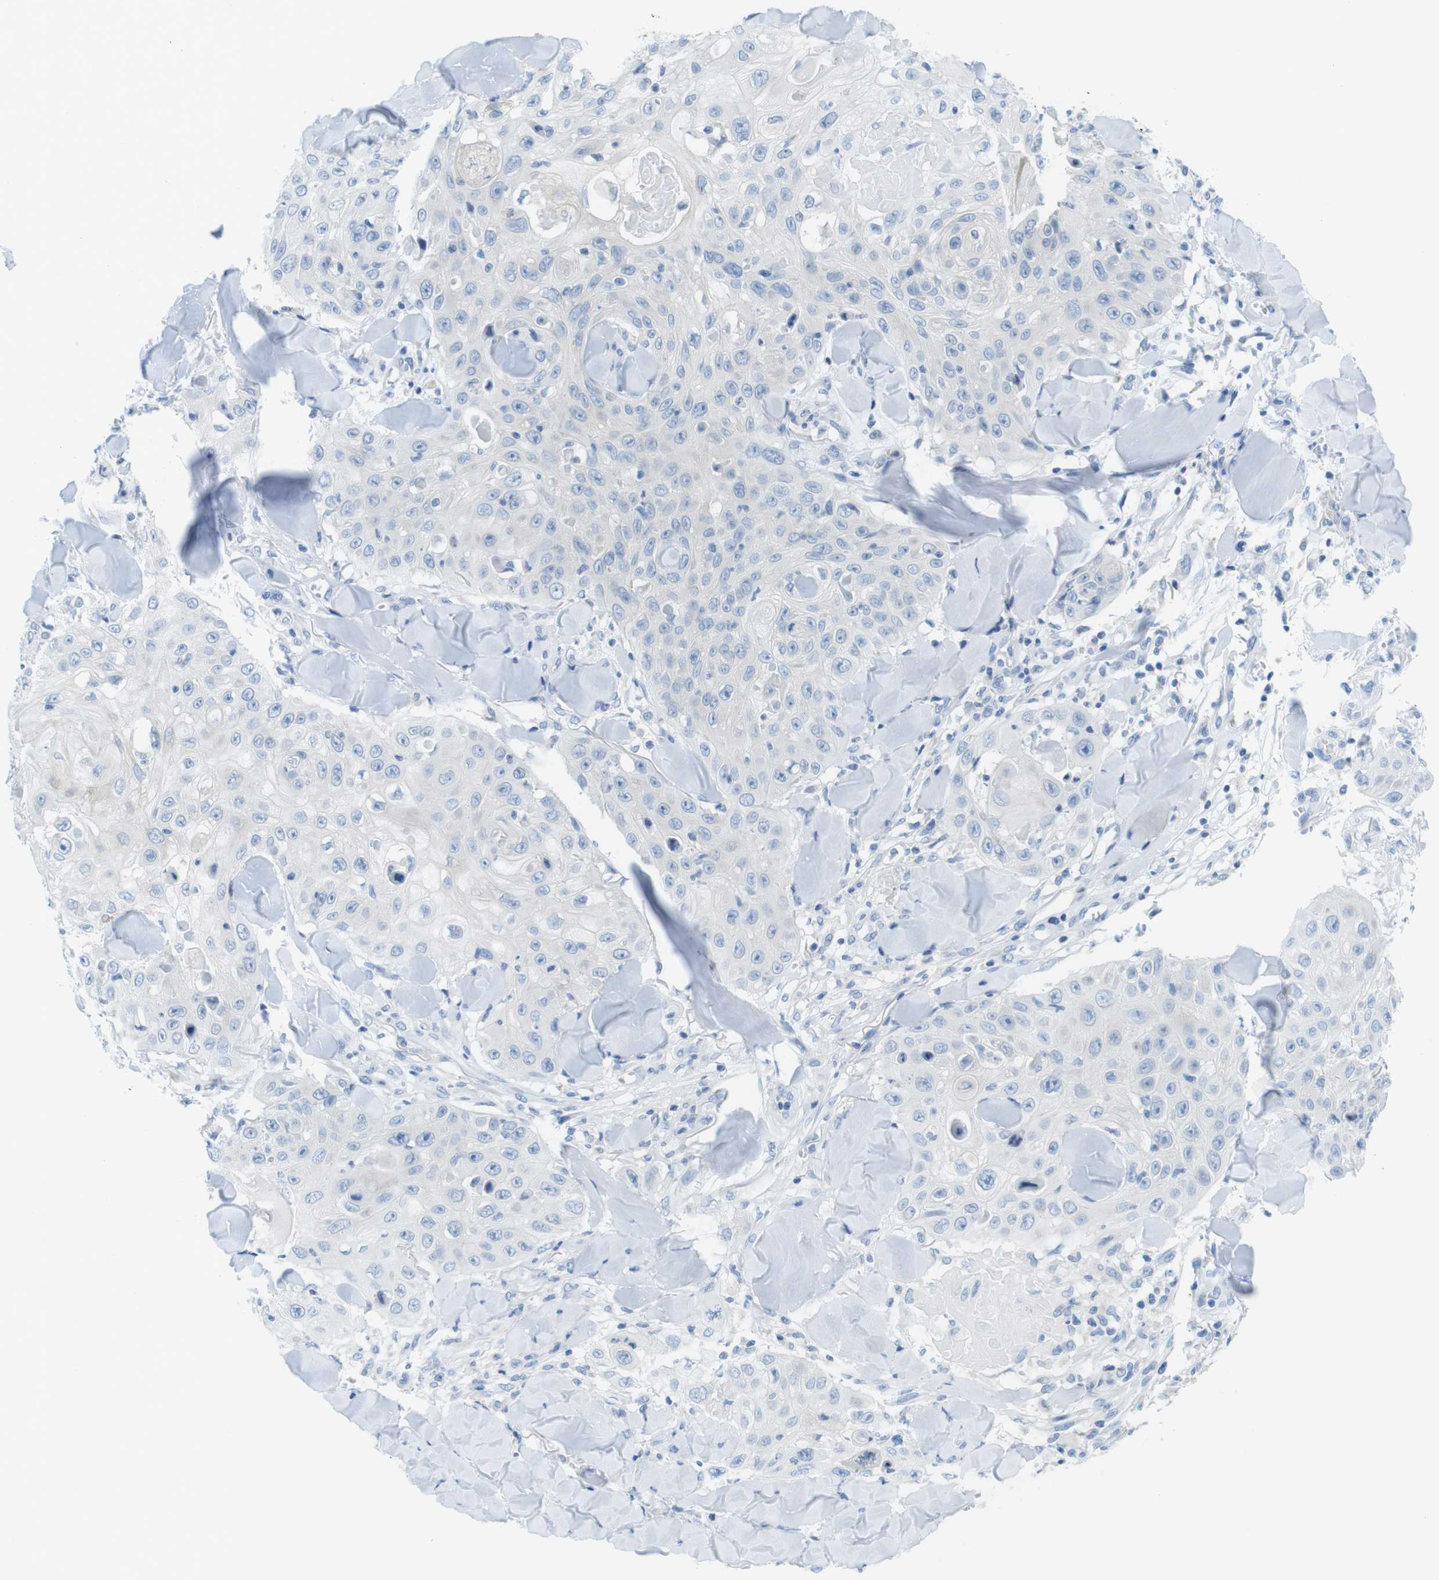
{"staining": {"intensity": "negative", "quantity": "none", "location": "none"}, "tissue": "skin cancer", "cell_type": "Tumor cells", "image_type": "cancer", "snomed": [{"axis": "morphology", "description": "Squamous cell carcinoma, NOS"}, {"axis": "topography", "description": "Skin"}], "caption": "Immunohistochemistry (IHC) image of skin cancer stained for a protein (brown), which displays no positivity in tumor cells.", "gene": "ASIC5", "patient": {"sex": "male", "age": 86}}